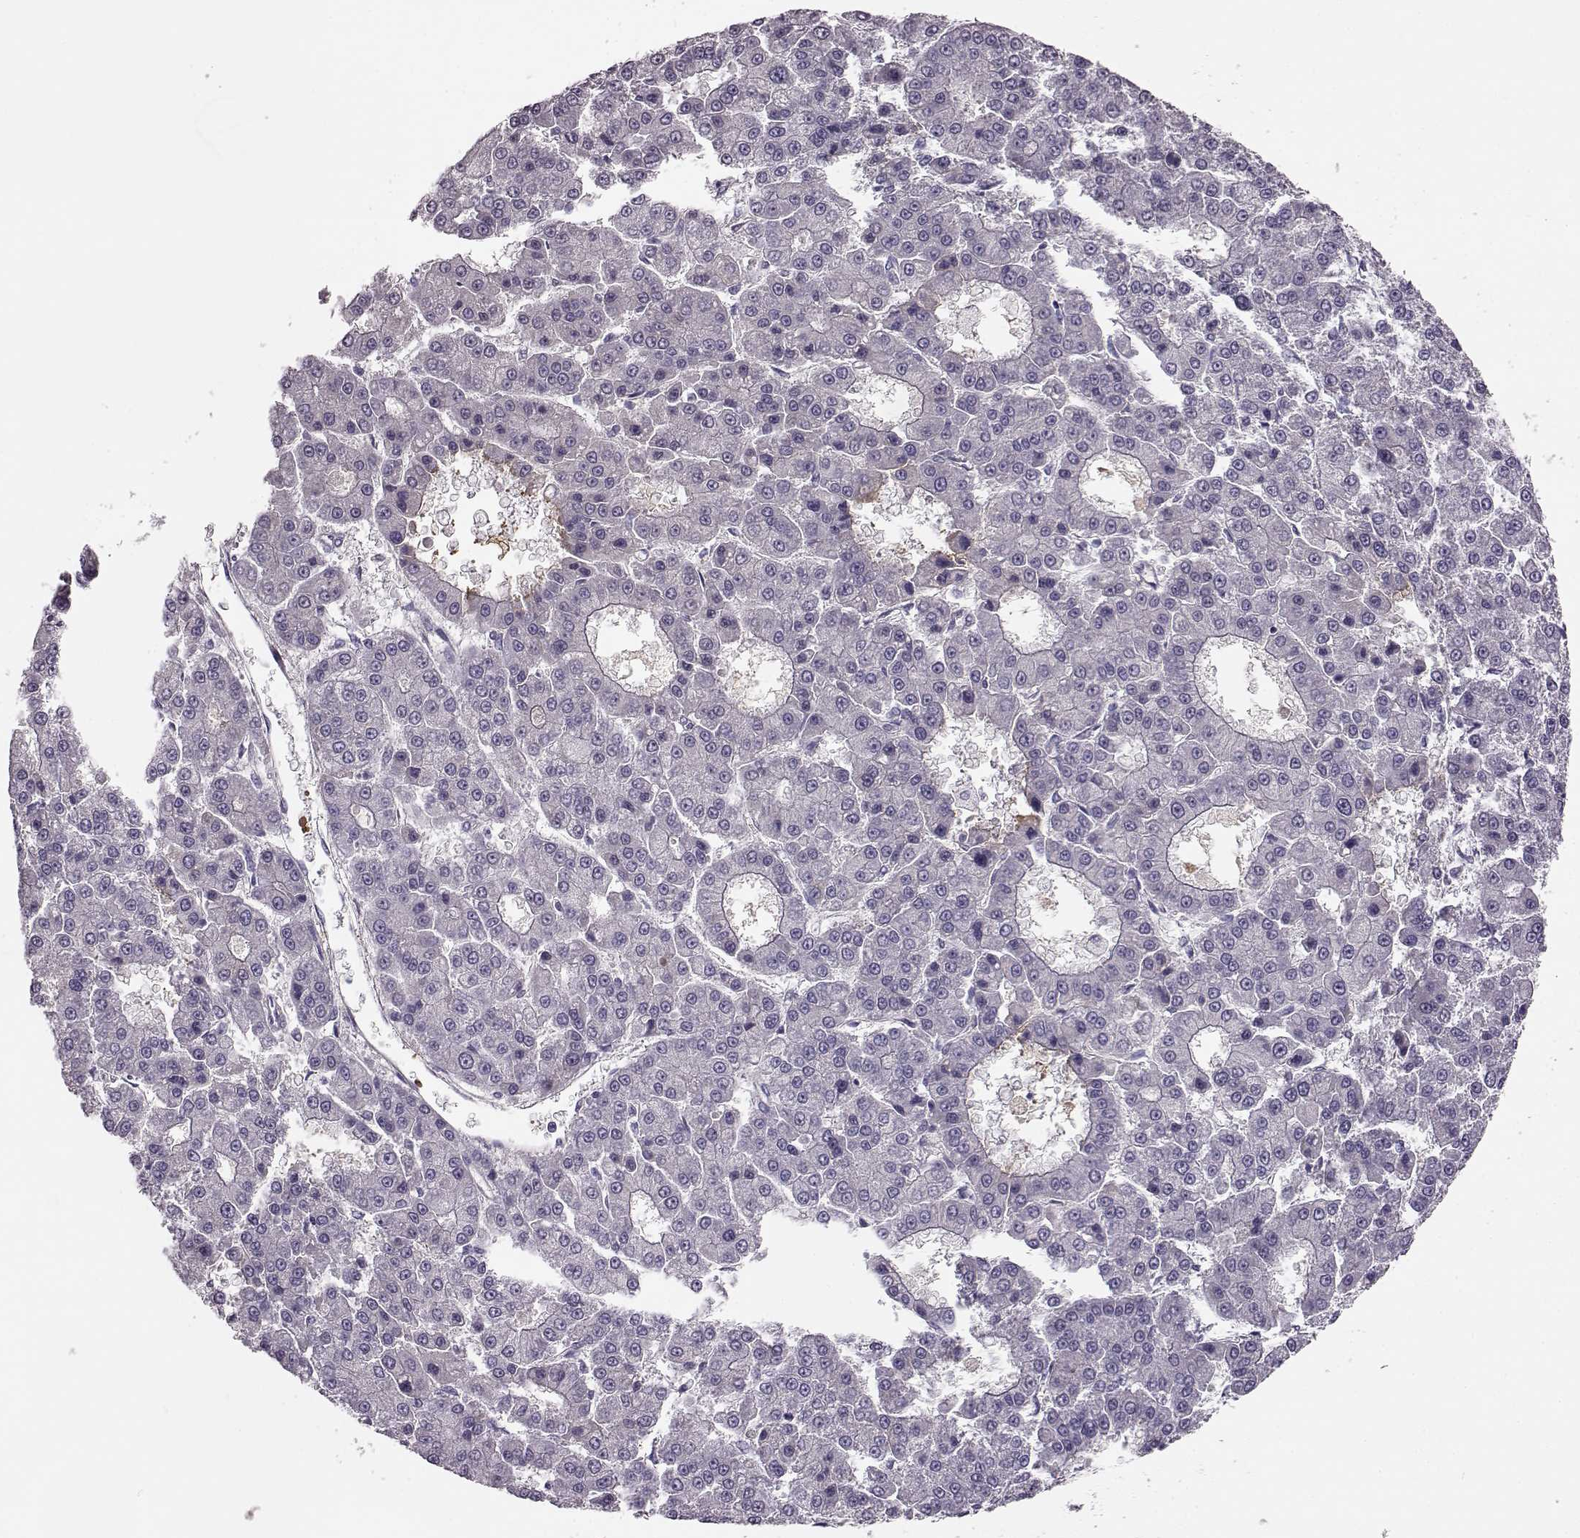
{"staining": {"intensity": "negative", "quantity": "none", "location": "none"}, "tissue": "liver cancer", "cell_type": "Tumor cells", "image_type": "cancer", "snomed": [{"axis": "morphology", "description": "Carcinoma, Hepatocellular, NOS"}, {"axis": "topography", "description": "Liver"}], "caption": "The histopathology image reveals no staining of tumor cells in hepatocellular carcinoma (liver).", "gene": "TRIM69", "patient": {"sex": "male", "age": 70}}